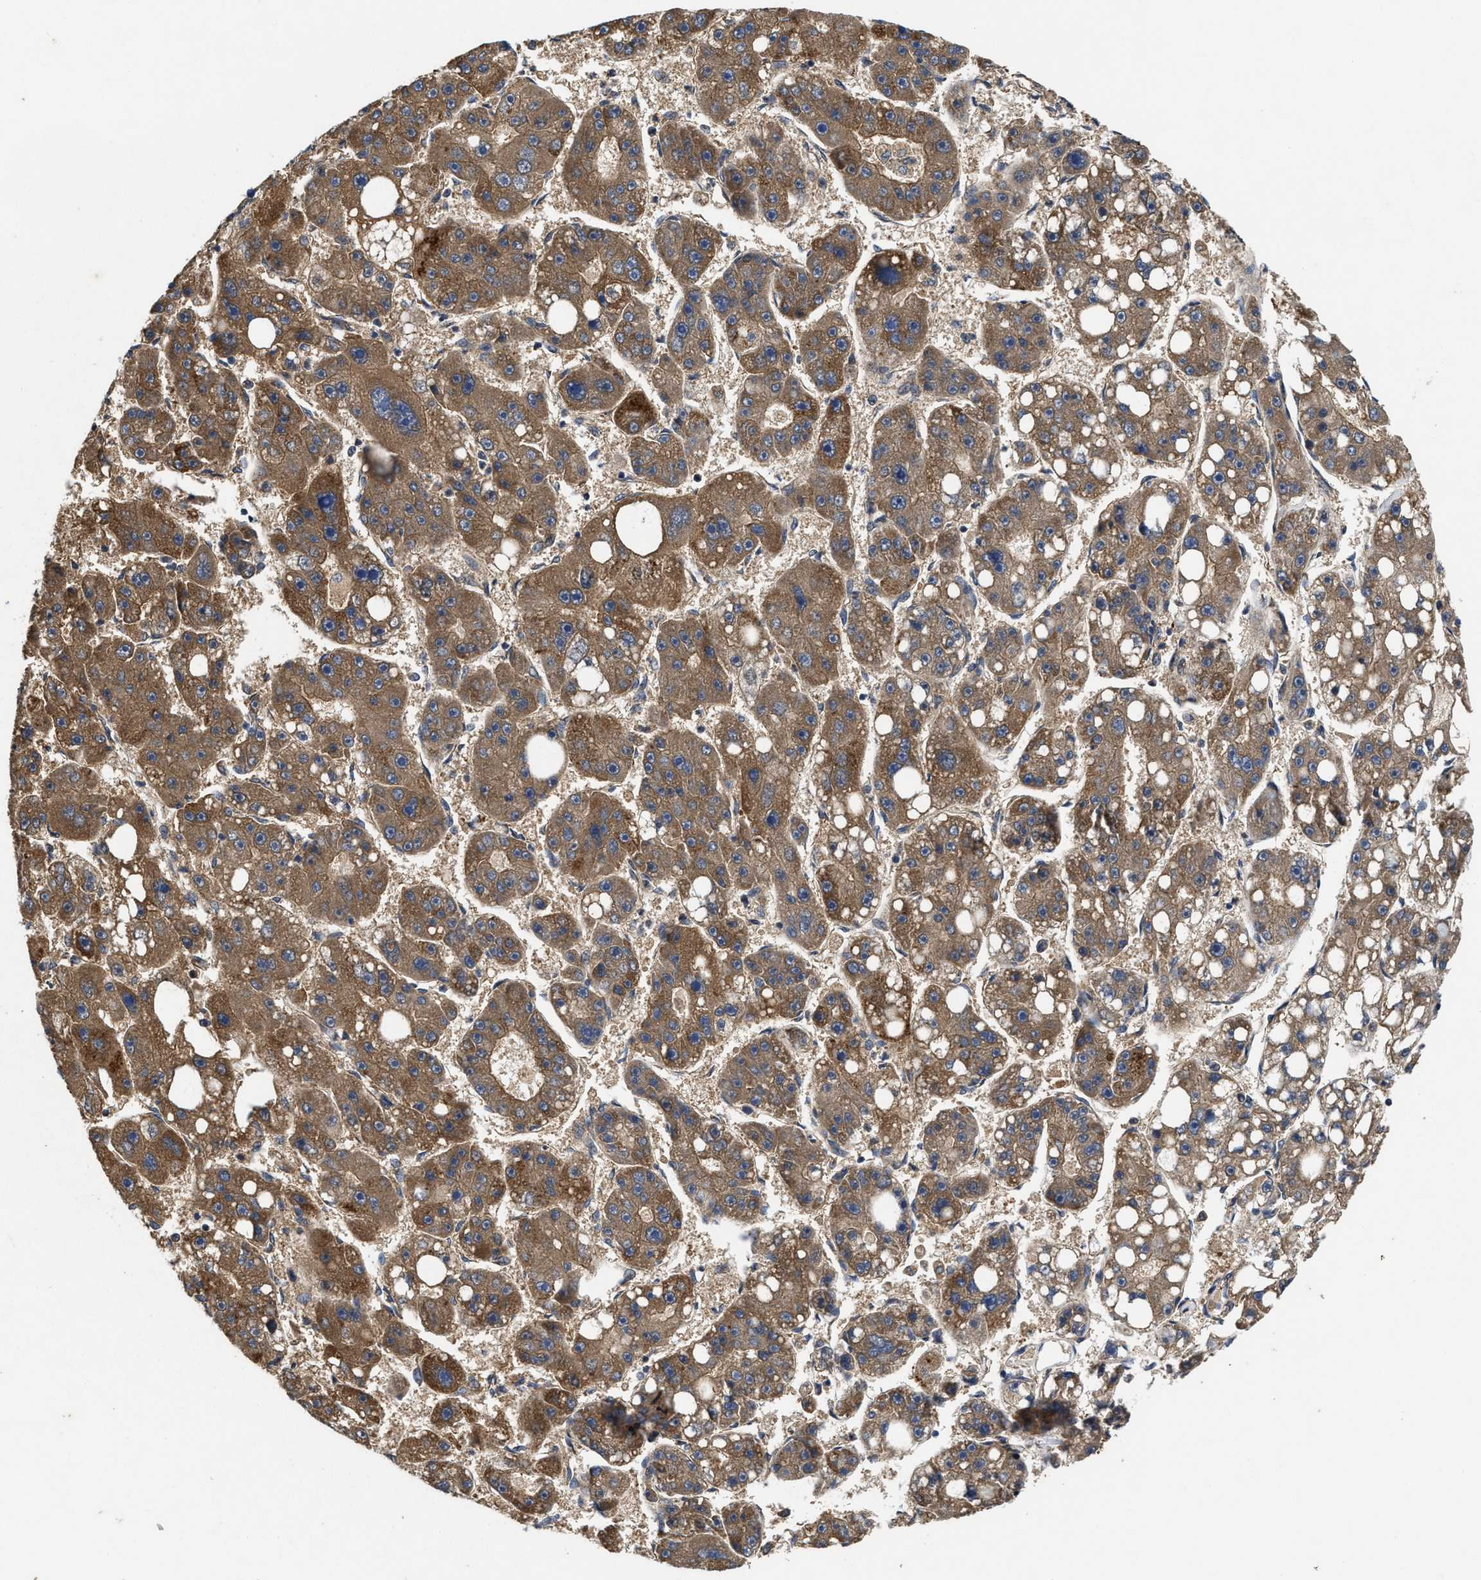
{"staining": {"intensity": "moderate", "quantity": ">75%", "location": "cytoplasmic/membranous"}, "tissue": "liver cancer", "cell_type": "Tumor cells", "image_type": "cancer", "snomed": [{"axis": "morphology", "description": "Carcinoma, Hepatocellular, NOS"}, {"axis": "topography", "description": "Liver"}], "caption": "A medium amount of moderate cytoplasmic/membranous expression is seen in approximately >75% of tumor cells in liver hepatocellular carcinoma tissue. (Brightfield microscopy of DAB IHC at high magnification).", "gene": "EFNA4", "patient": {"sex": "female", "age": 61}}